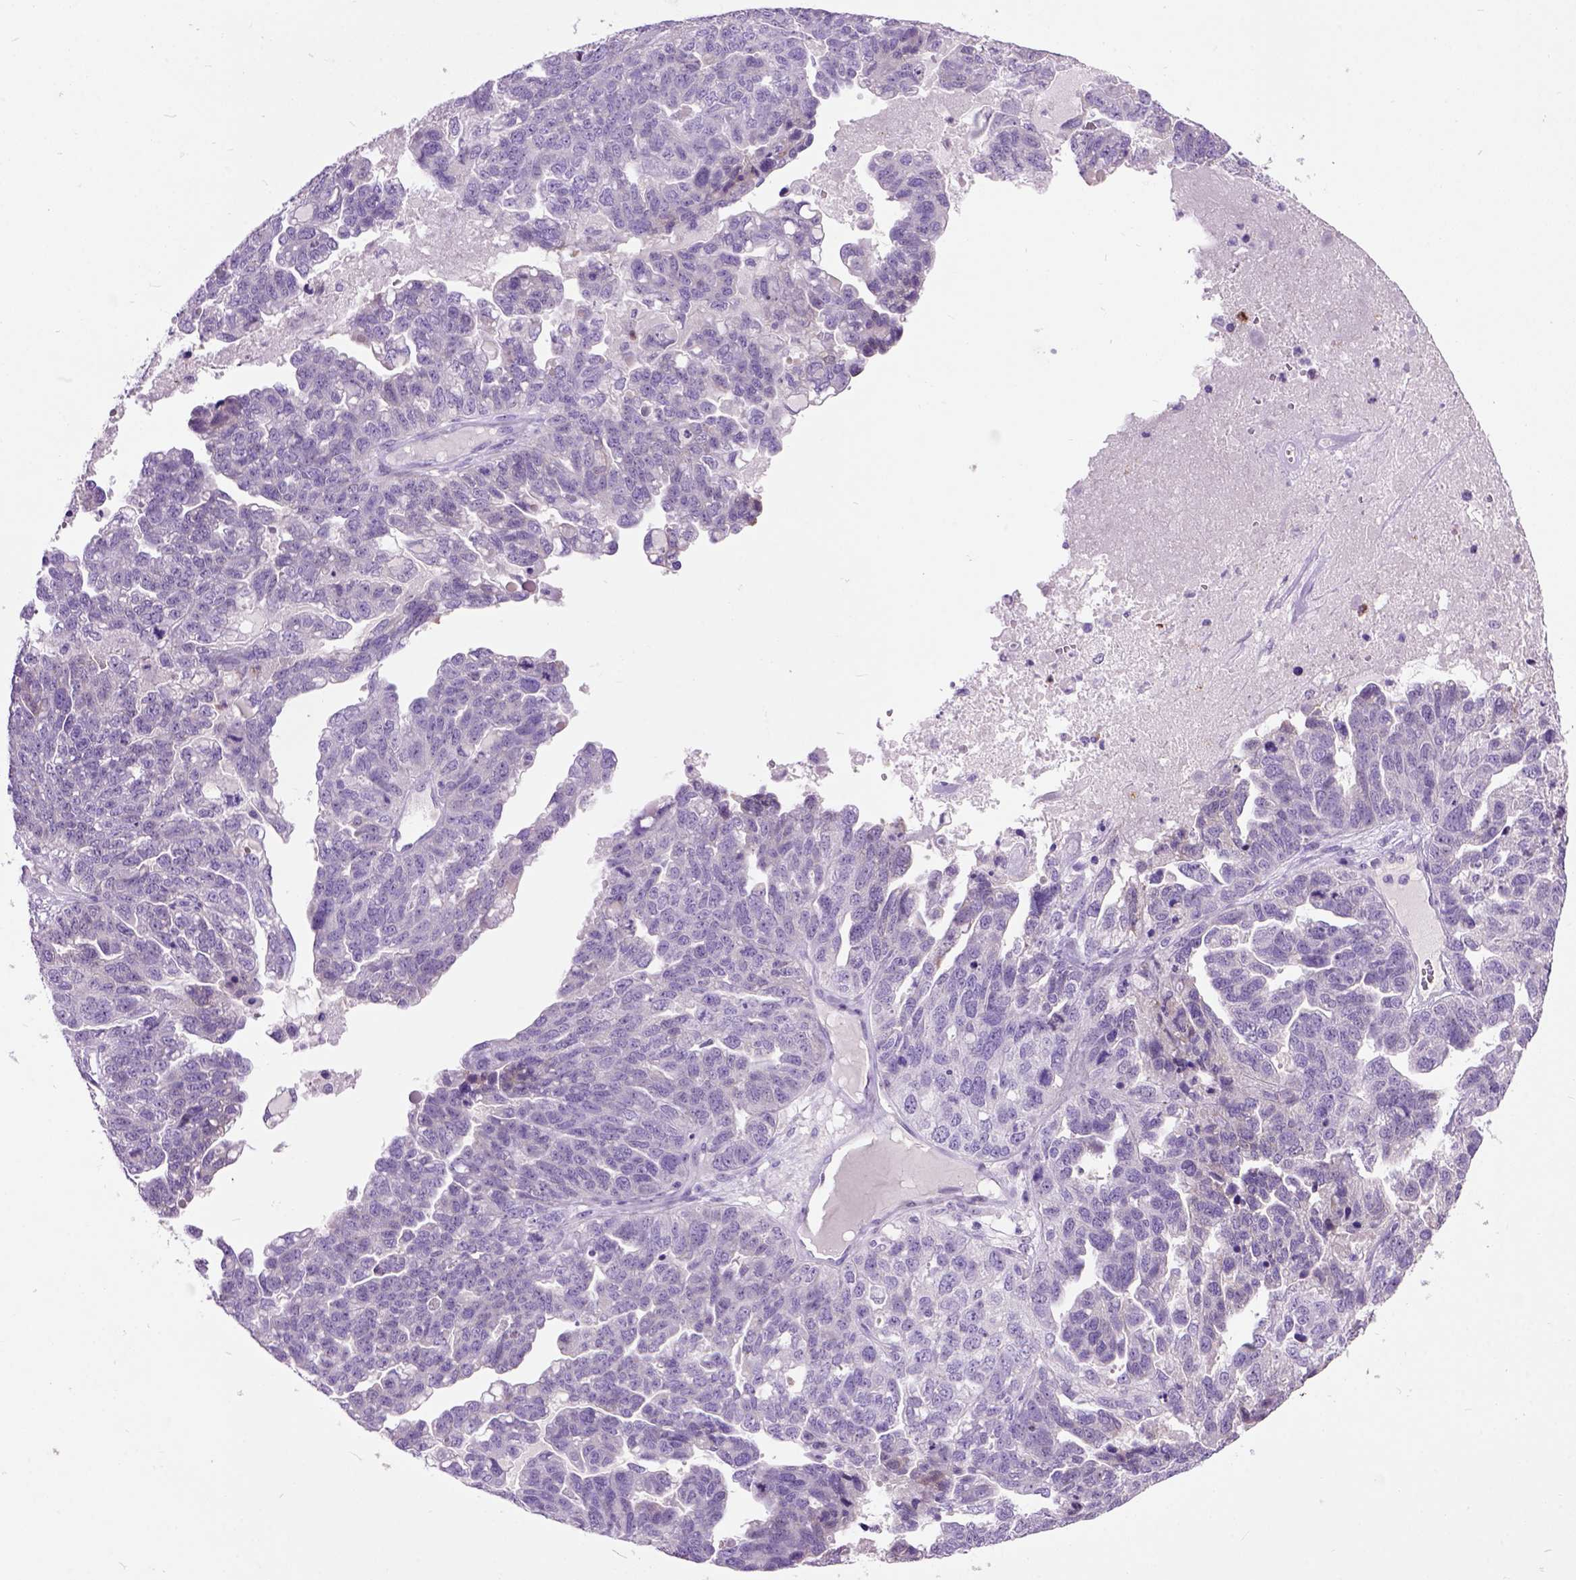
{"staining": {"intensity": "negative", "quantity": "none", "location": "none"}, "tissue": "ovarian cancer", "cell_type": "Tumor cells", "image_type": "cancer", "snomed": [{"axis": "morphology", "description": "Cystadenocarcinoma, serous, NOS"}, {"axis": "topography", "description": "Ovary"}], "caption": "High magnification brightfield microscopy of ovarian cancer (serous cystadenocarcinoma) stained with DAB (brown) and counterstained with hematoxylin (blue): tumor cells show no significant staining.", "gene": "MAPT", "patient": {"sex": "female", "age": 71}}